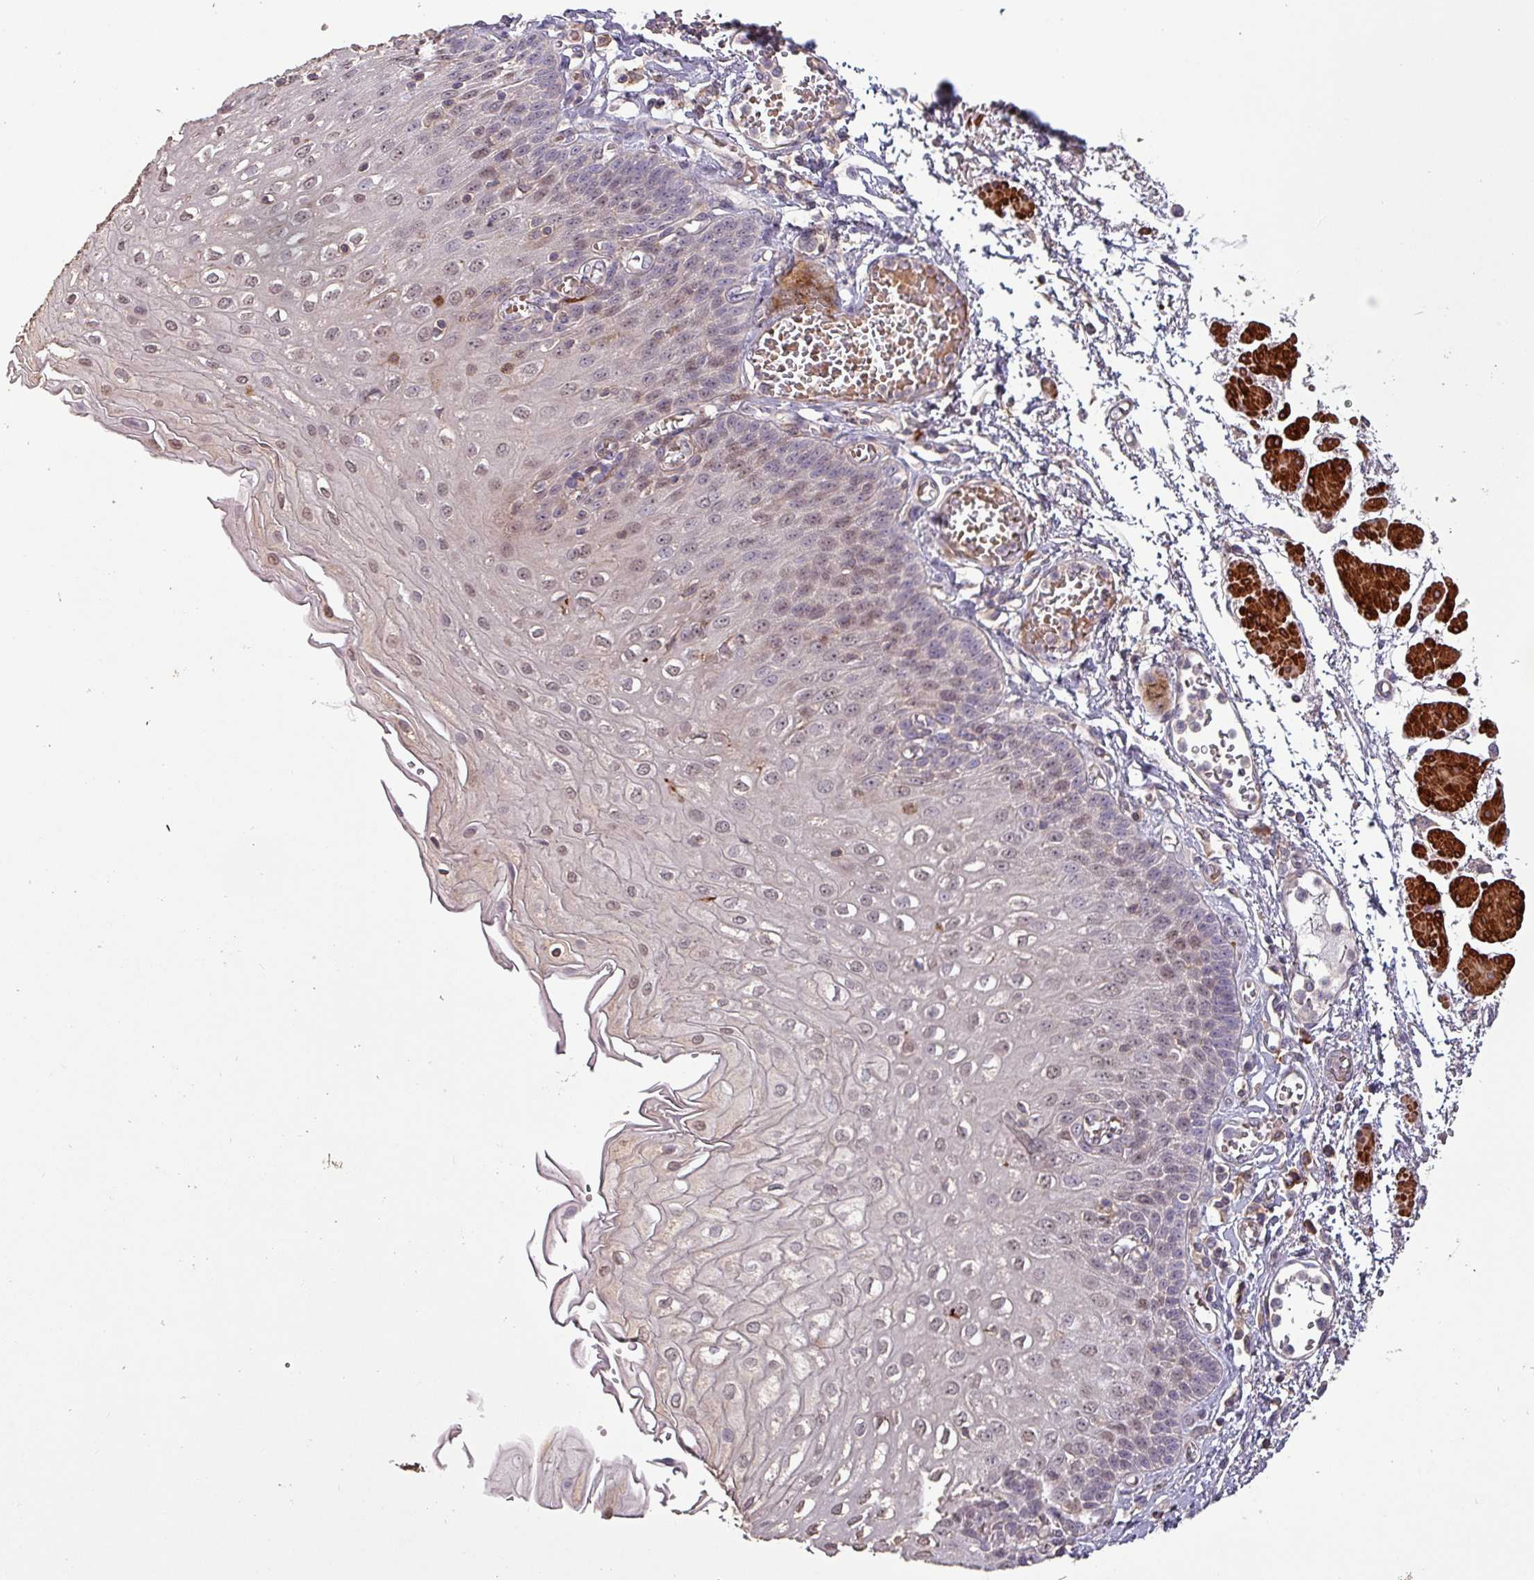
{"staining": {"intensity": "weak", "quantity": "<25%", "location": "nuclear"}, "tissue": "esophagus", "cell_type": "Squamous epithelial cells", "image_type": "normal", "snomed": [{"axis": "morphology", "description": "Normal tissue, NOS"}, {"axis": "topography", "description": "Esophagus"}], "caption": "The immunohistochemistry (IHC) image has no significant staining in squamous epithelial cells of esophagus. (DAB immunohistochemistry with hematoxylin counter stain).", "gene": "TPRA1", "patient": {"sex": "male", "age": 81}}